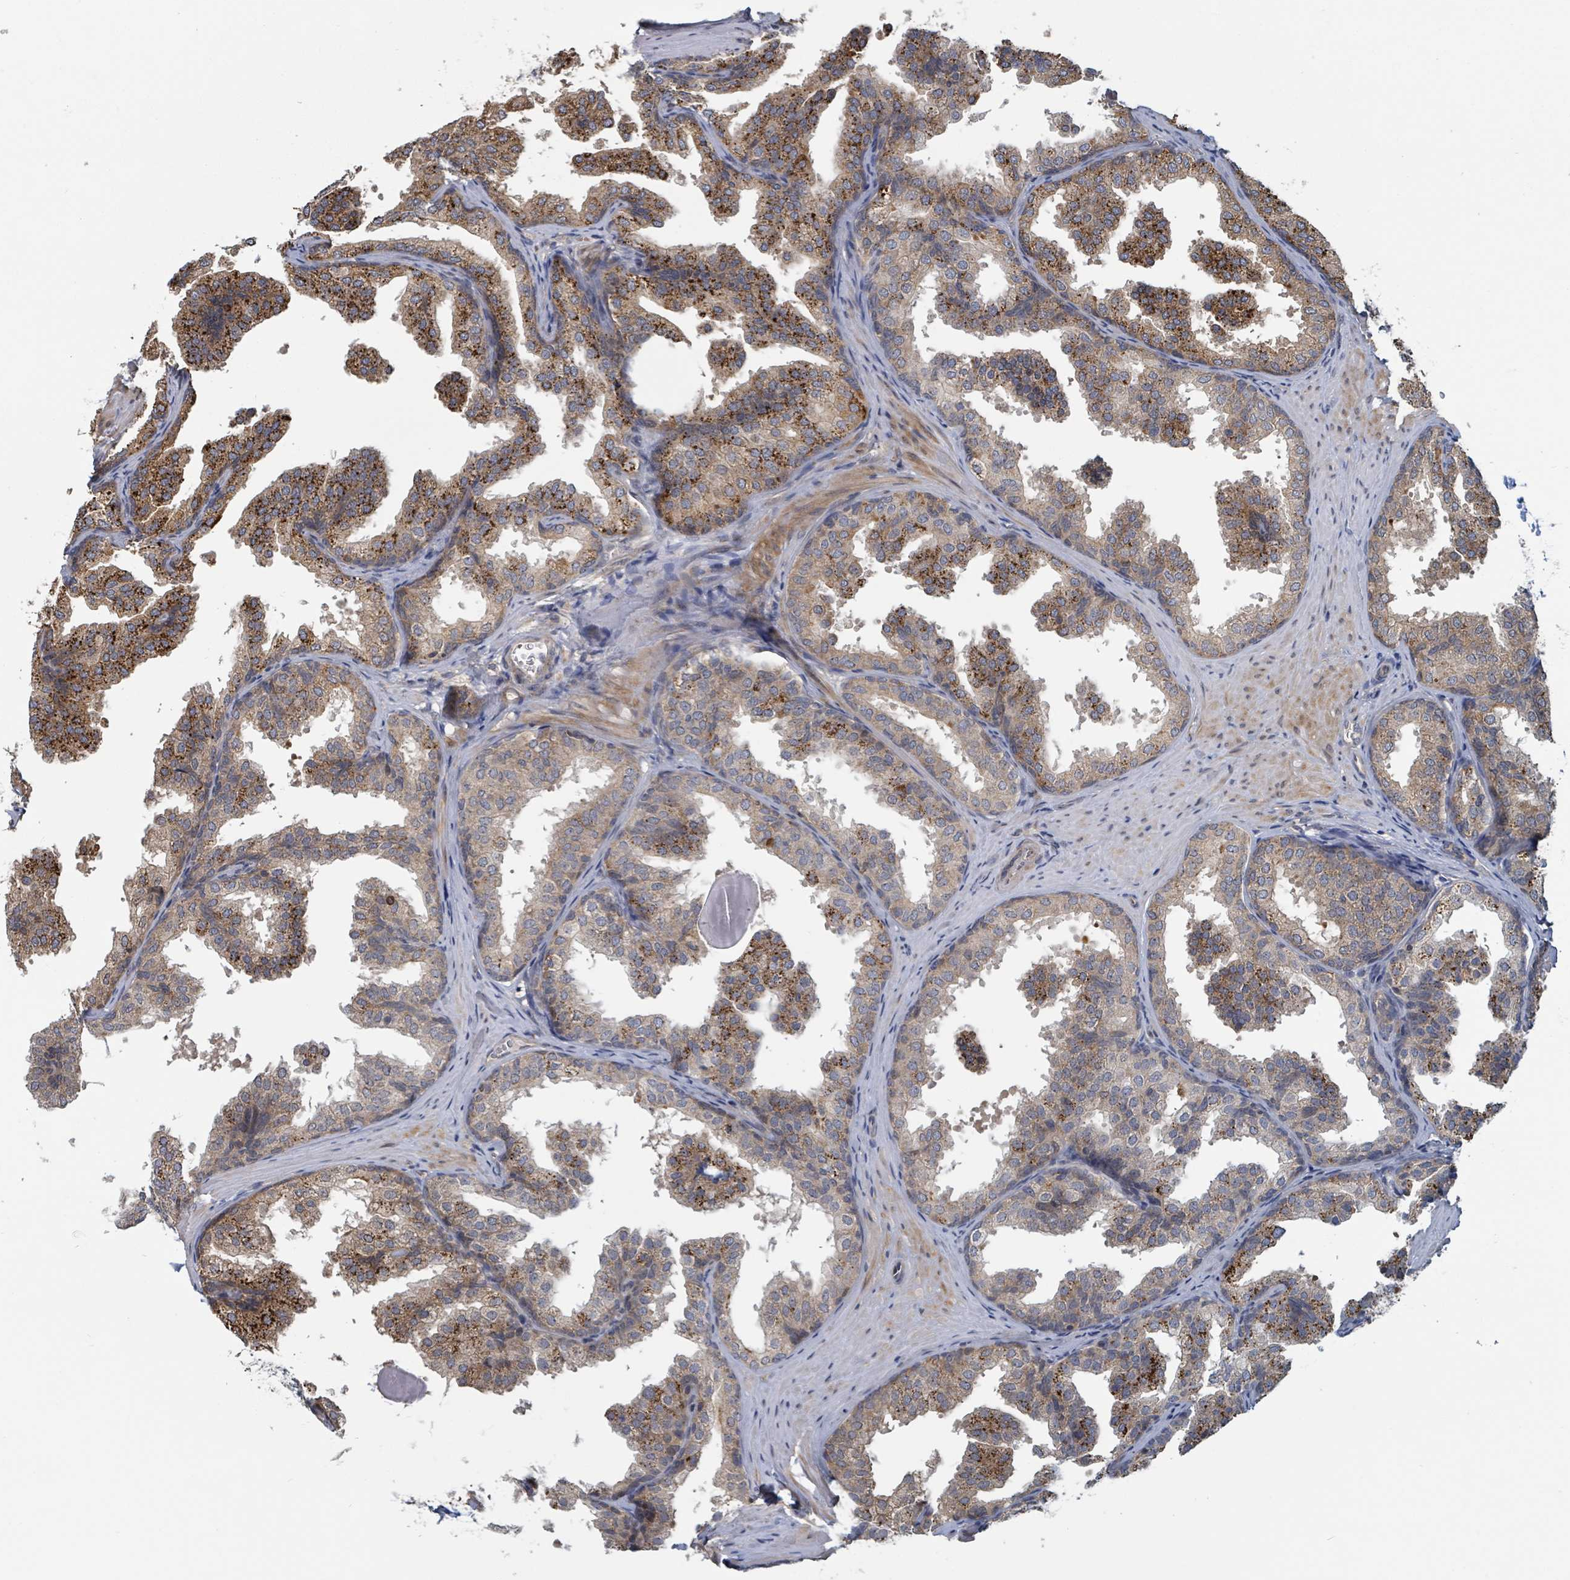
{"staining": {"intensity": "strong", "quantity": ">75%", "location": "cytoplasmic/membranous"}, "tissue": "prostate", "cell_type": "Glandular cells", "image_type": "normal", "snomed": [{"axis": "morphology", "description": "Normal tissue, NOS"}, {"axis": "topography", "description": "Prostate"}], "caption": "Immunohistochemical staining of unremarkable prostate displays high levels of strong cytoplasmic/membranous positivity in approximately >75% of glandular cells. The protein is stained brown, and the nuclei are stained in blue (DAB (3,3'-diaminobenzidine) IHC with brightfield microscopy, high magnification).", "gene": "HIVEP1", "patient": {"sex": "male", "age": 37}}